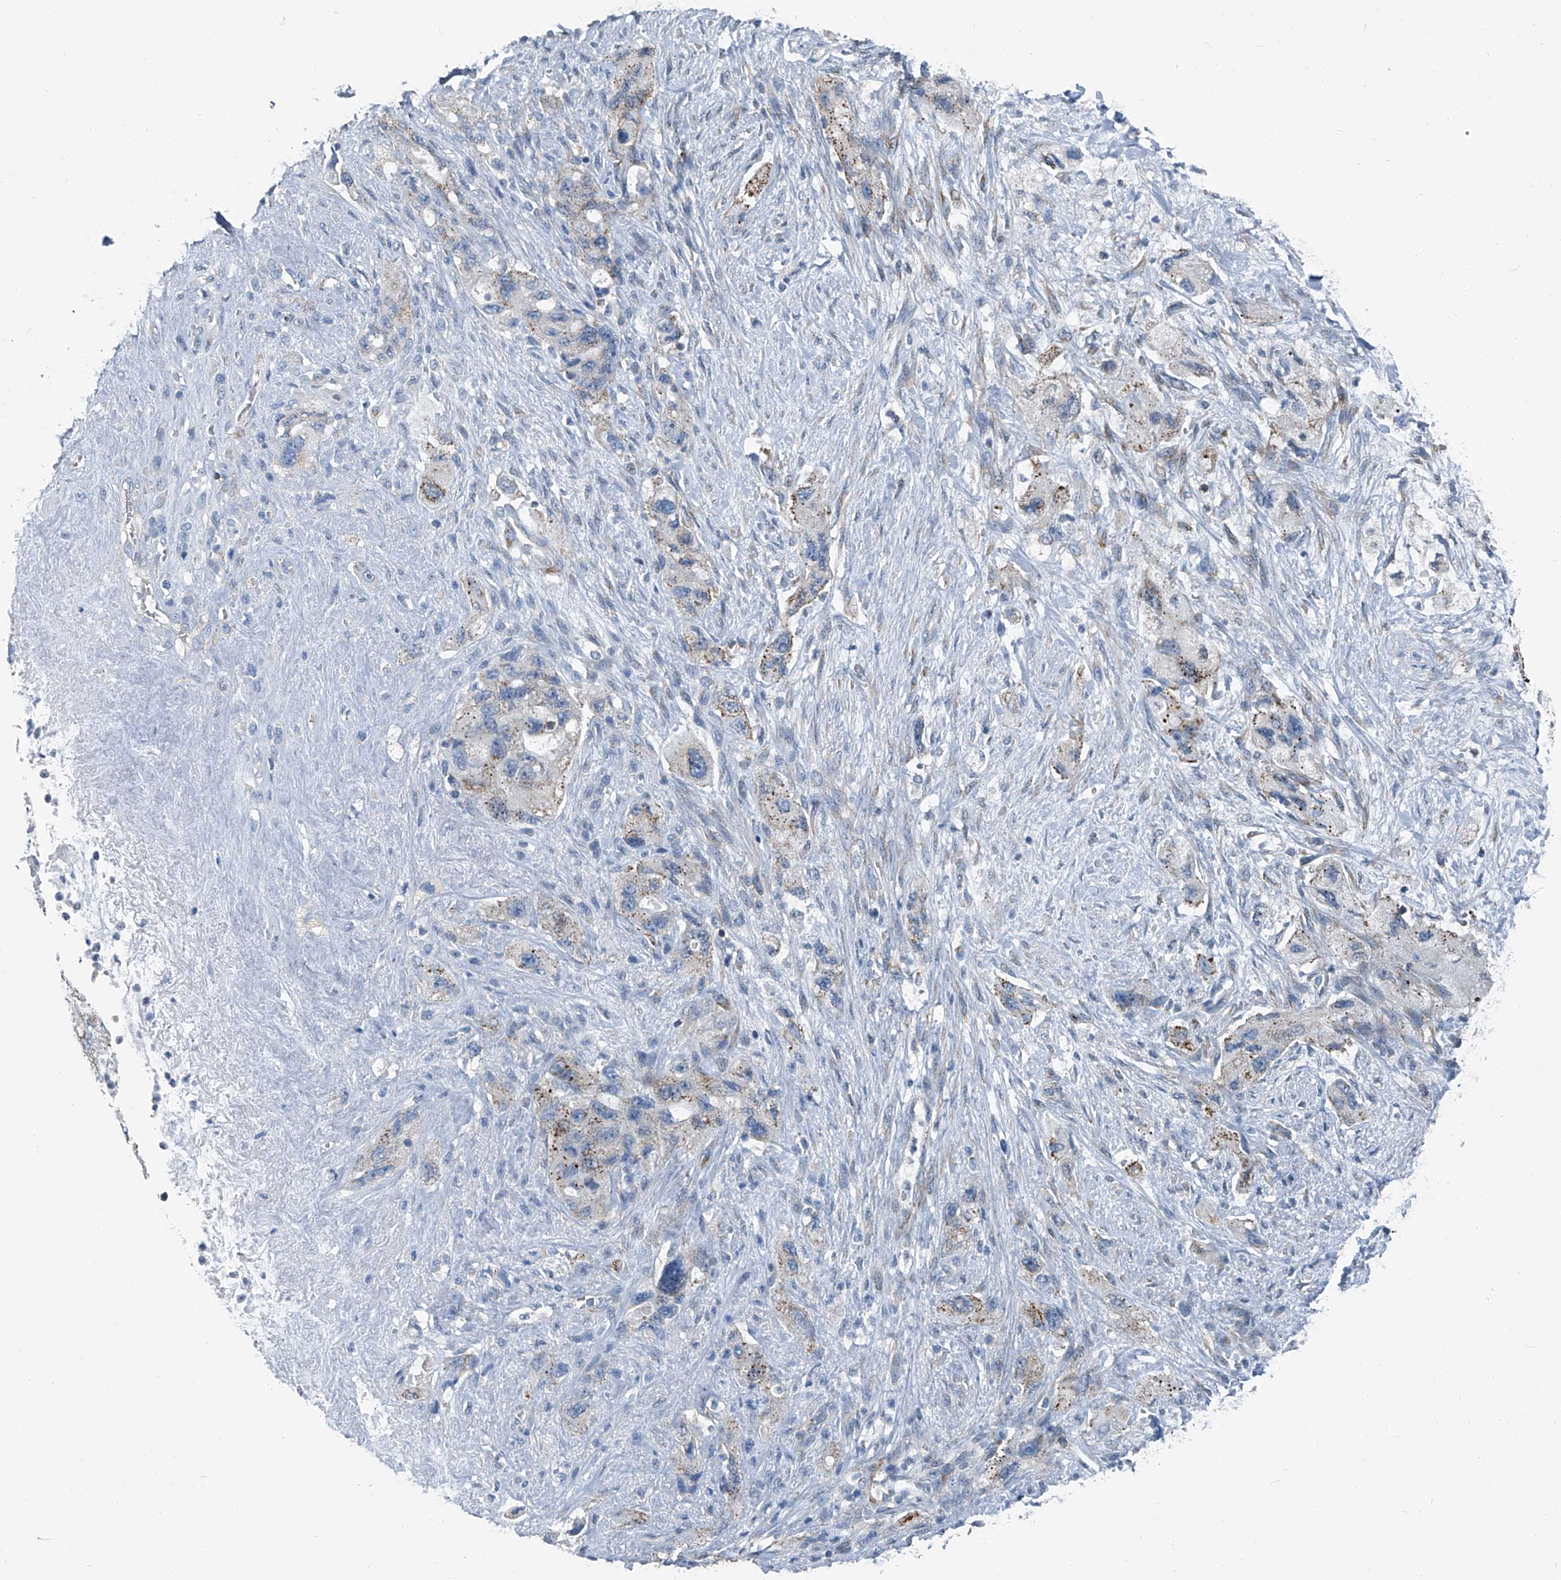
{"staining": {"intensity": "weak", "quantity": "25%-75%", "location": "cytoplasmic/membranous"}, "tissue": "pancreatic cancer", "cell_type": "Tumor cells", "image_type": "cancer", "snomed": [{"axis": "morphology", "description": "Adenocarcinoma, NOS"}, {"axis": "topography", "description": "Pancreas"}], "caption": "Weak cytoplasmic/membranous positivity for a protein is appreciated in about 25%-75% of tumor cells of pancreatic cancer using immunohistochemistry.", "gene": "SEPTIN7", "patient": {"sex": "female", "age": 73}}